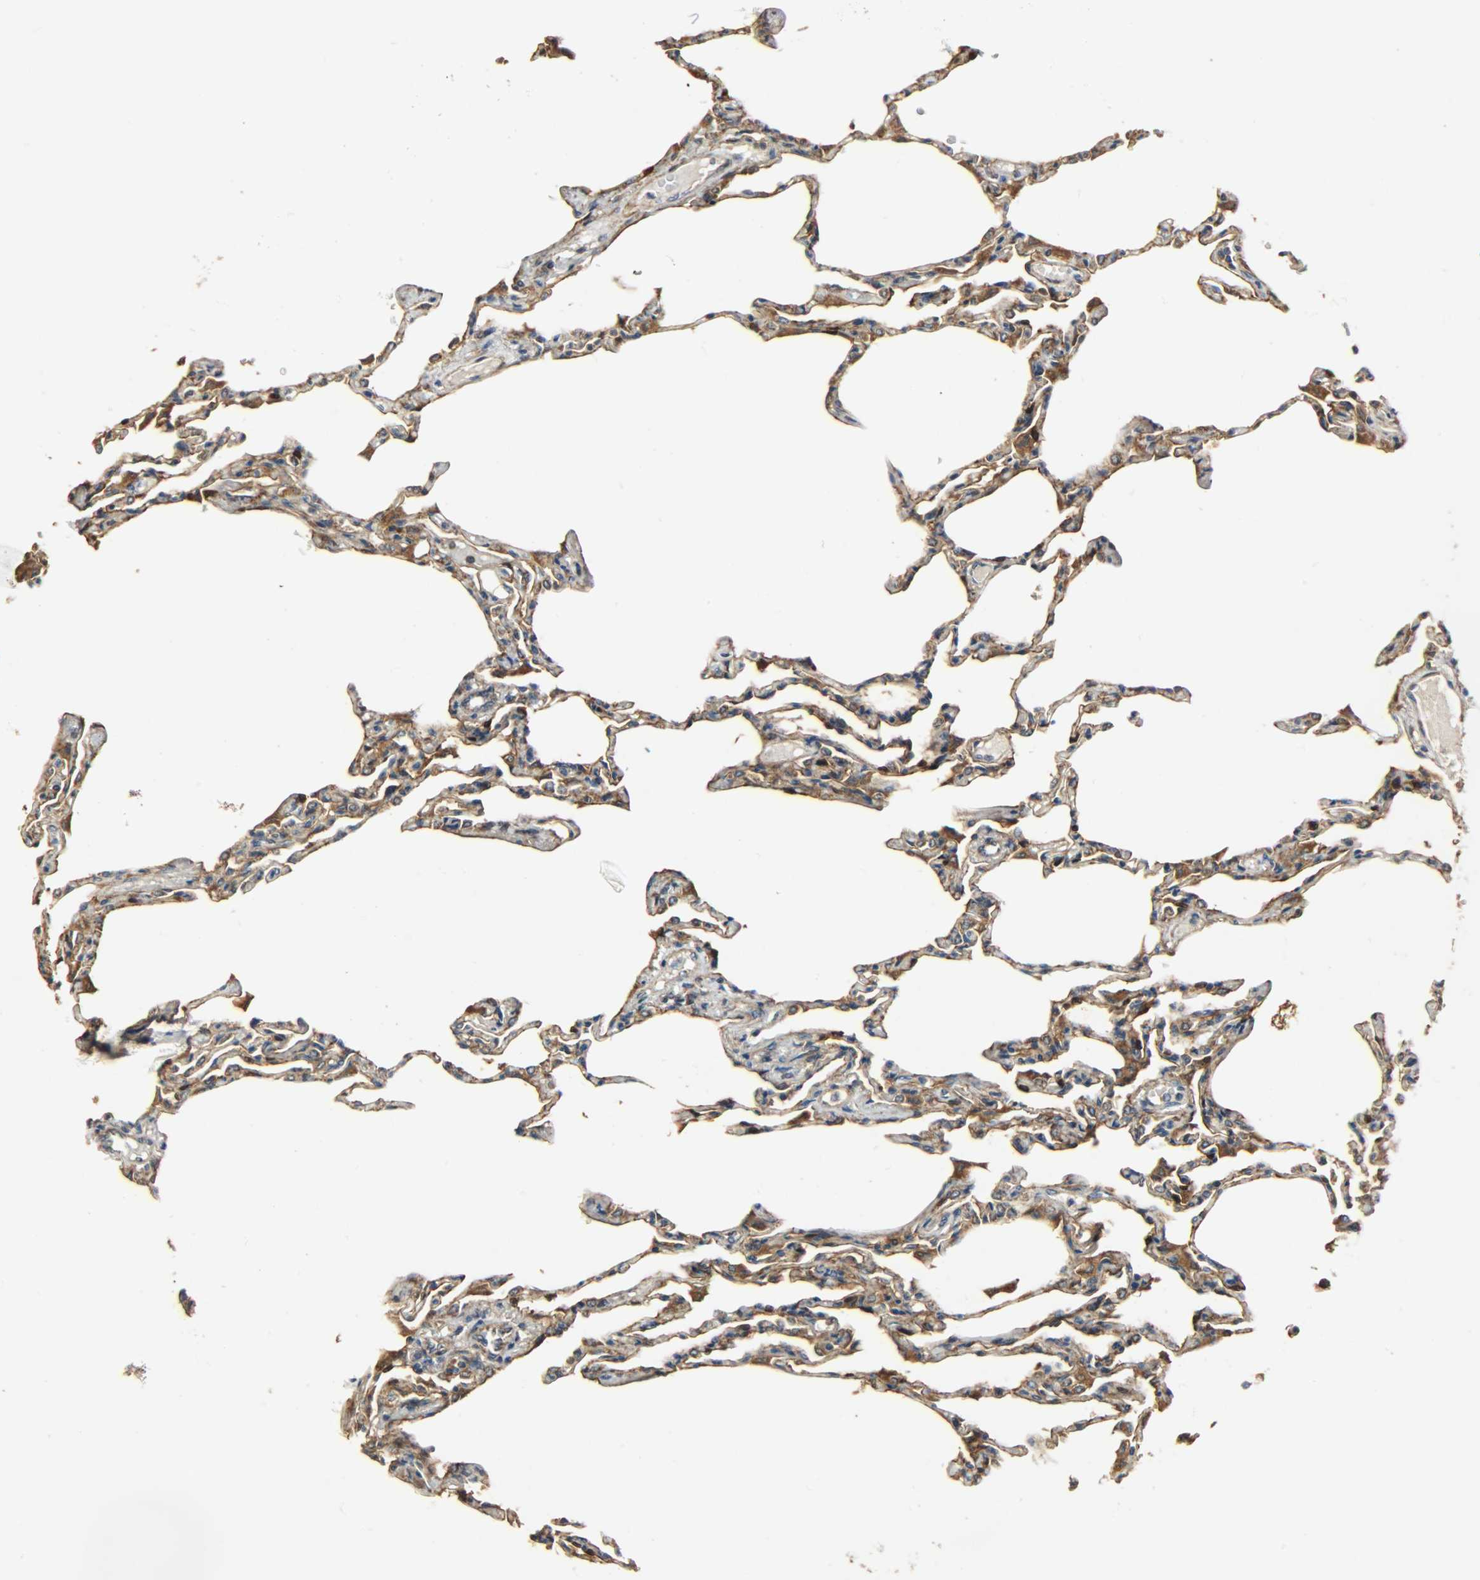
{"staining": {"intensity": "strong", "quantity": ">75%", "location": "cytoplasmic/membranous,nuclear"}, "tissue": "lung", "cell_type": "Alveolar cells", "image_type": "normal", "snomed": [{"axis": "morphology", "description": "Normal tissue, NOS"}, {"axis": "topography", "description": "Lung"}], "caption": "Immunohistochemical staining of normal human lung displays >75% levels of strong cytoplasmic/membranous,nuclear protein positivity in approximately >75% of alveolar cells. The protein of interest is stained brown, and the nuclei are stained in blue (DAB (3,3'-diaminobenzidine) IHC with brightfield microscopy, high magnification).", "gene": "C1orf198", "patient": {"sex": "female", "age": 49}}